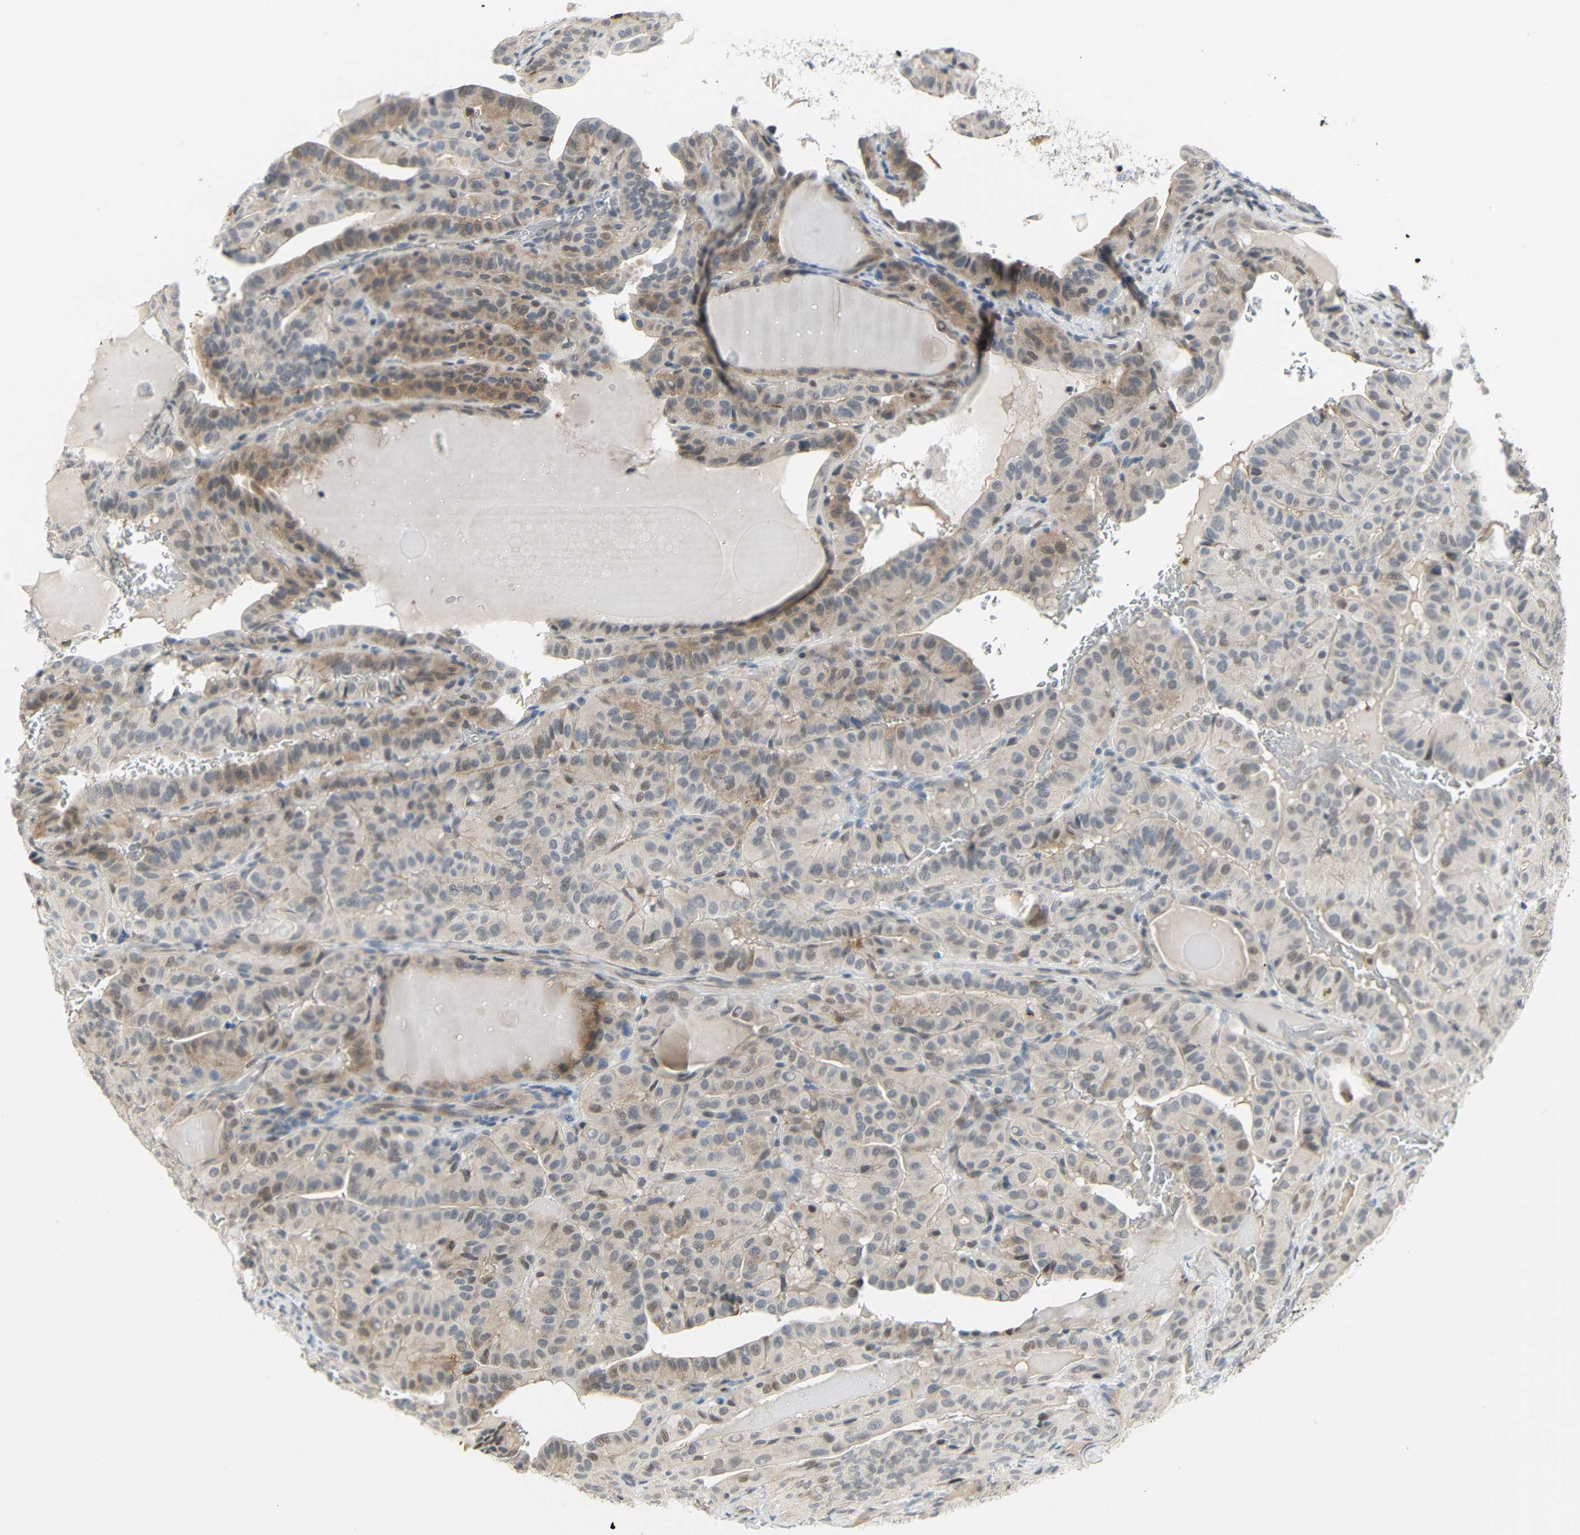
{"staining": {"intensity": "moderate", "quantity": "25%-75%", "location": "cytoplasmic/membranous"}, "tissue": "thyroid cancer", "cell_type": "Tumor cells", "image_type": "cancer", "snomed": [{"axis": "morphology", "description": "Papillary adenocarcinoma, NOS"}, {"axis": "topography", "description": "Thyroid gland"}], "caption": "A brown stain labels moderate cytoplasmic/membranous staining of a protein in human papillary adenocarcinoma (thyroid) tumor cells.", "gene": "IMPG2", "patient": {"sex": "male", "age": 77}}